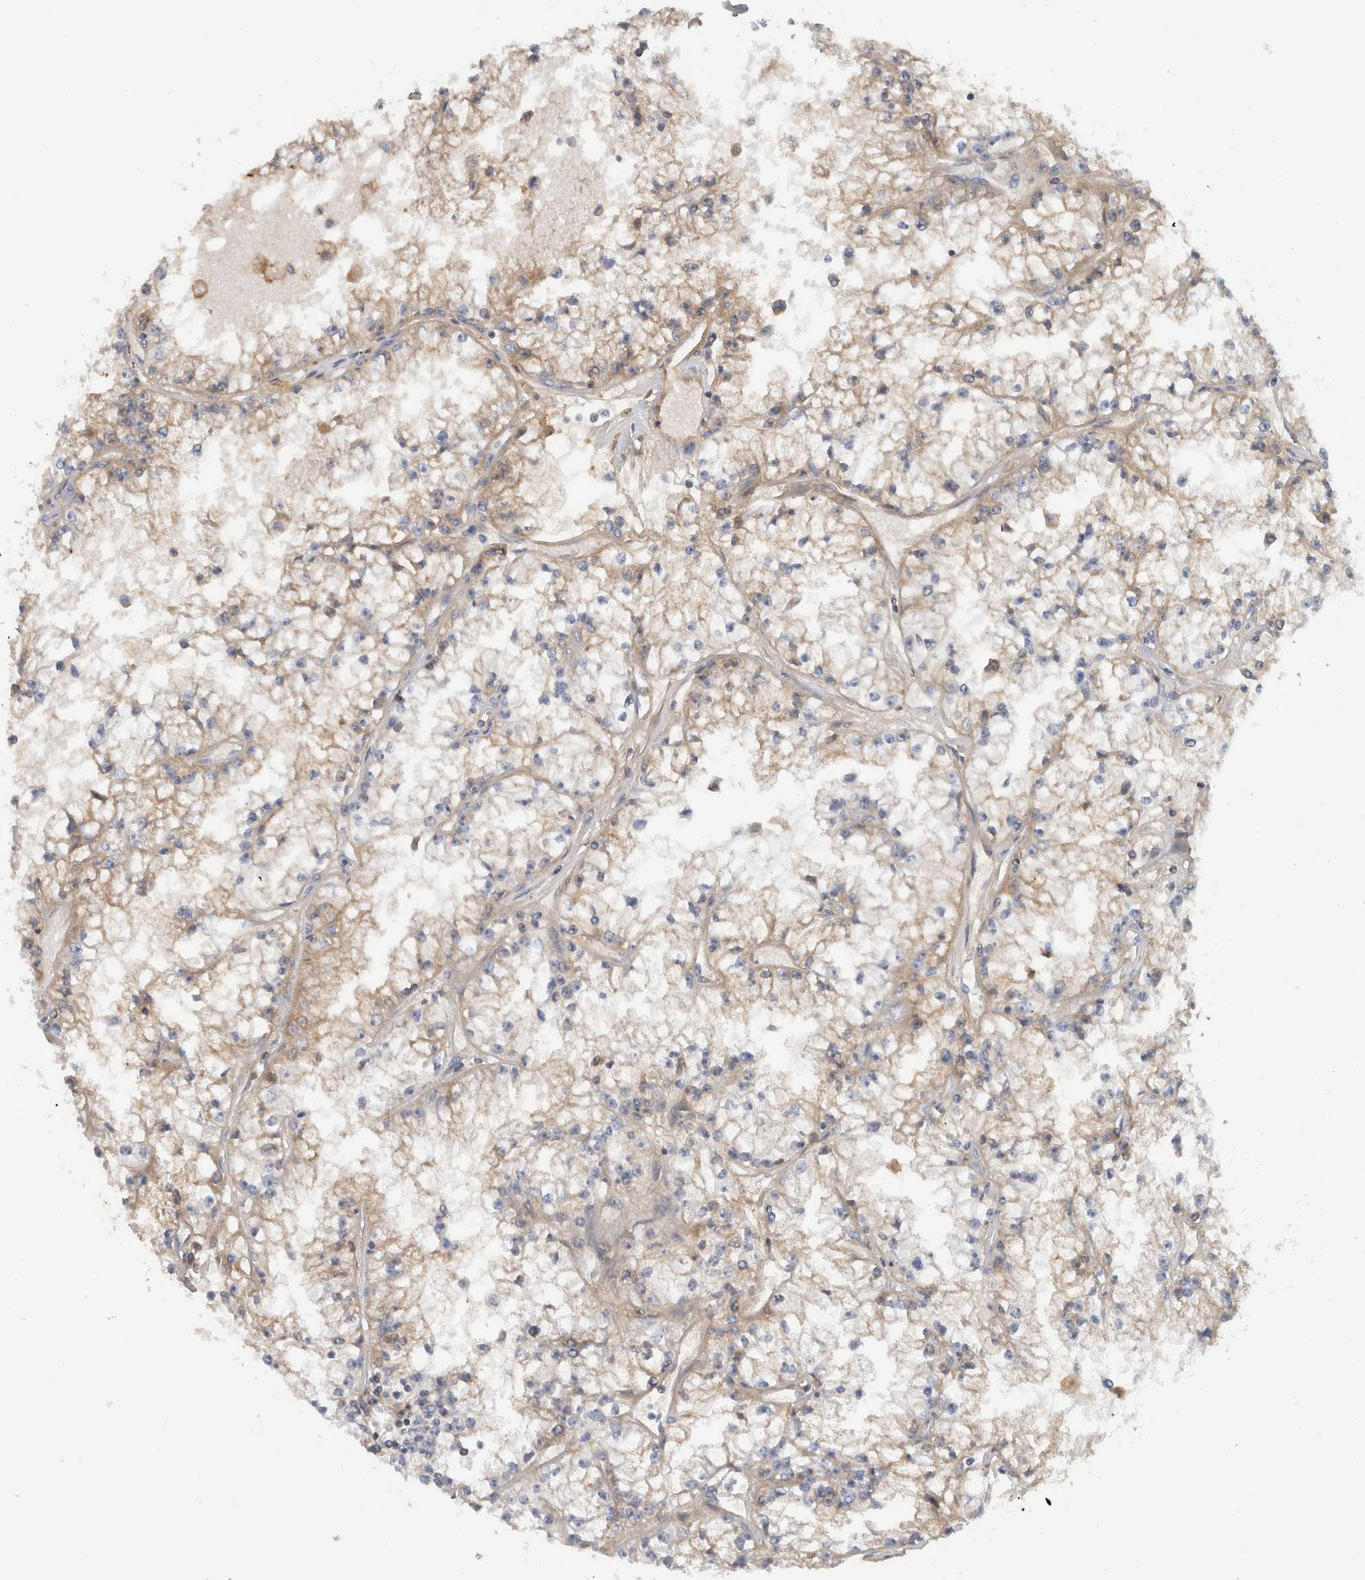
{"staining": {"intensity": "weak", "quantity": ">75%", "location": "cytoplasmic/membranous"}, "tissue": "renal cancer", "cell_type": "Tumor cells", "image_type": "cancer", "snomed": [{"axis": "morphology", "description": "Adenocarcinoma, NOS"}, {"axis": "topography", "description": "Kidney"}], "caption": "There is low levels of weak cytoplasmic/membranous staining in tumor cells of adenocarcinoma (renal), as demonstrated by immunohistochemical staining (brown color).", "gene": "CFI", "patient": {"sex": "male", "age": 56}}